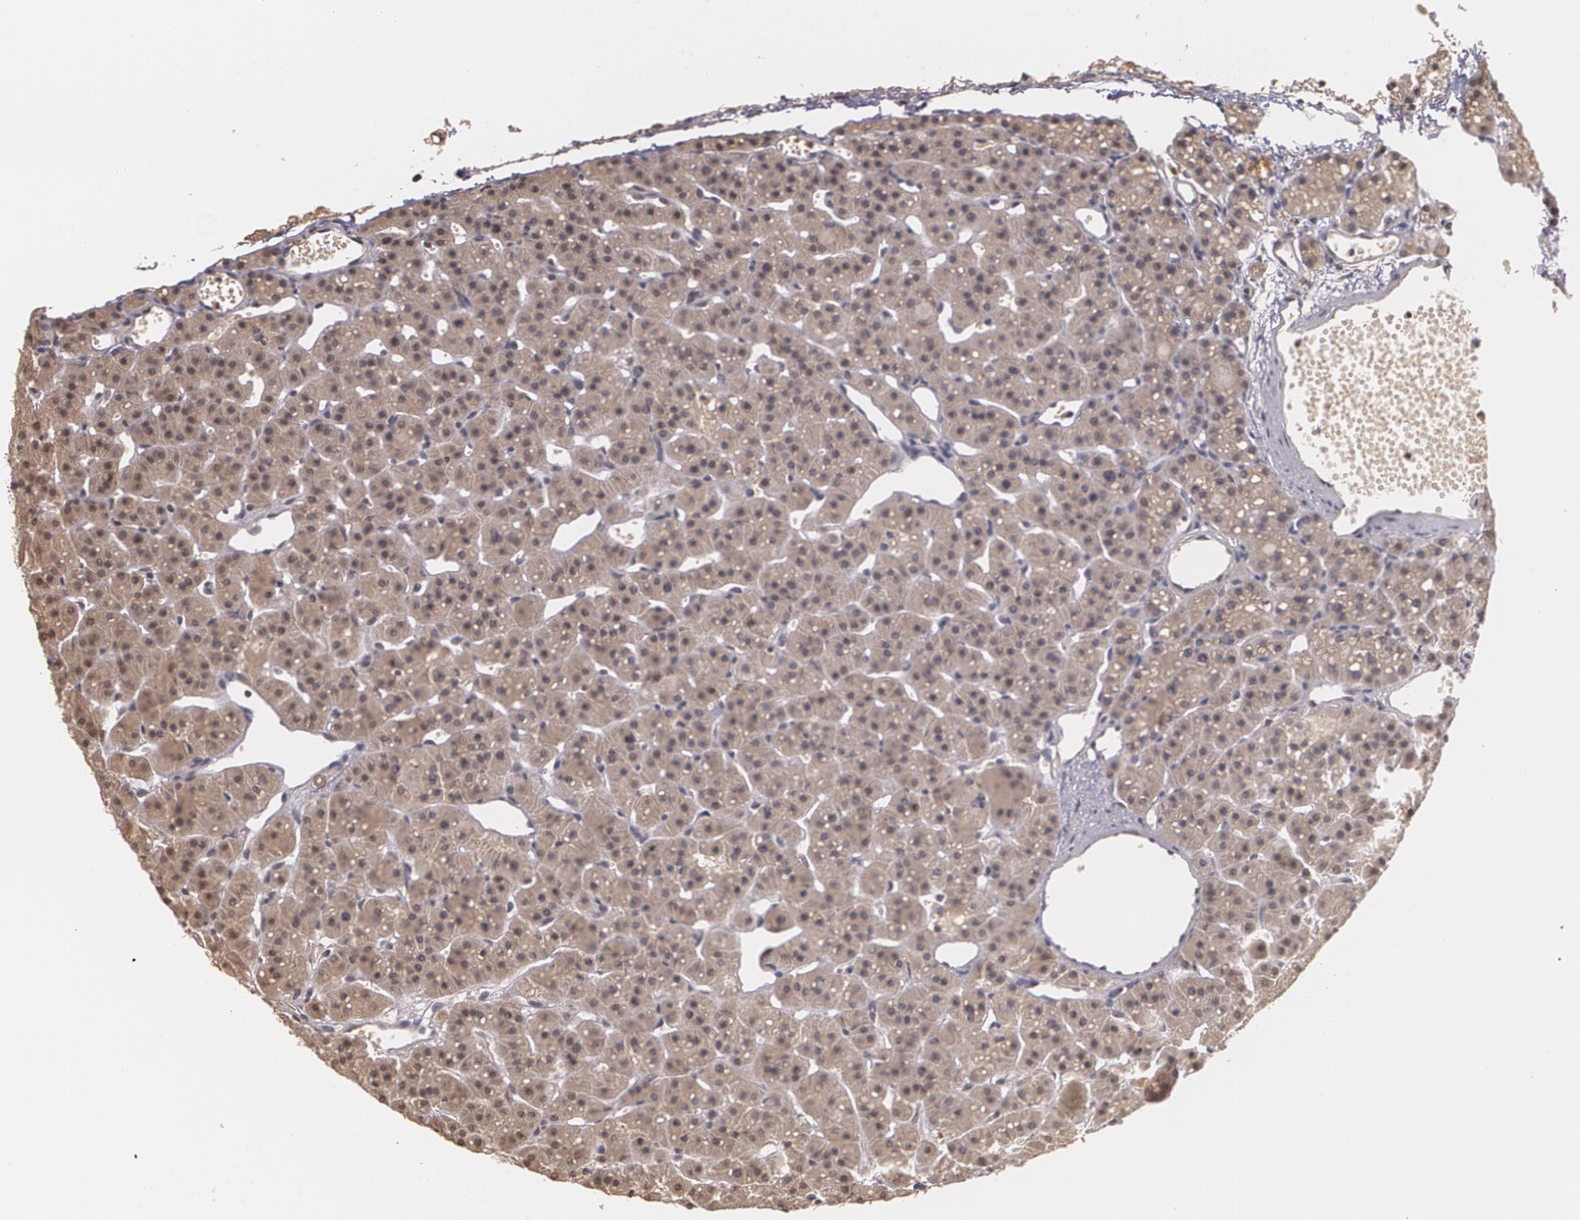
{"staining": {"intensity": "moderate", "quantity": ">75%", "location": "cytoplasmic/membranous"}, "tissue": "parathyroid gland", "cell_type": "Glandular cells", "image_type": "normal", "snomed": [{"axis": "morphology", "description": "Normal tissue, NOS"}, {"axis": "topography", "description": "Parathyroid gland"}], "caption": "Immunohistochemistry (IHC) of benign parathyroid gland shows medium levels of moderate cytoplasmic/membranous staining in approximately >75% of glandular cells.", "gene": "IFNGR2", "patient": {"sex": "female", "age": 76}}